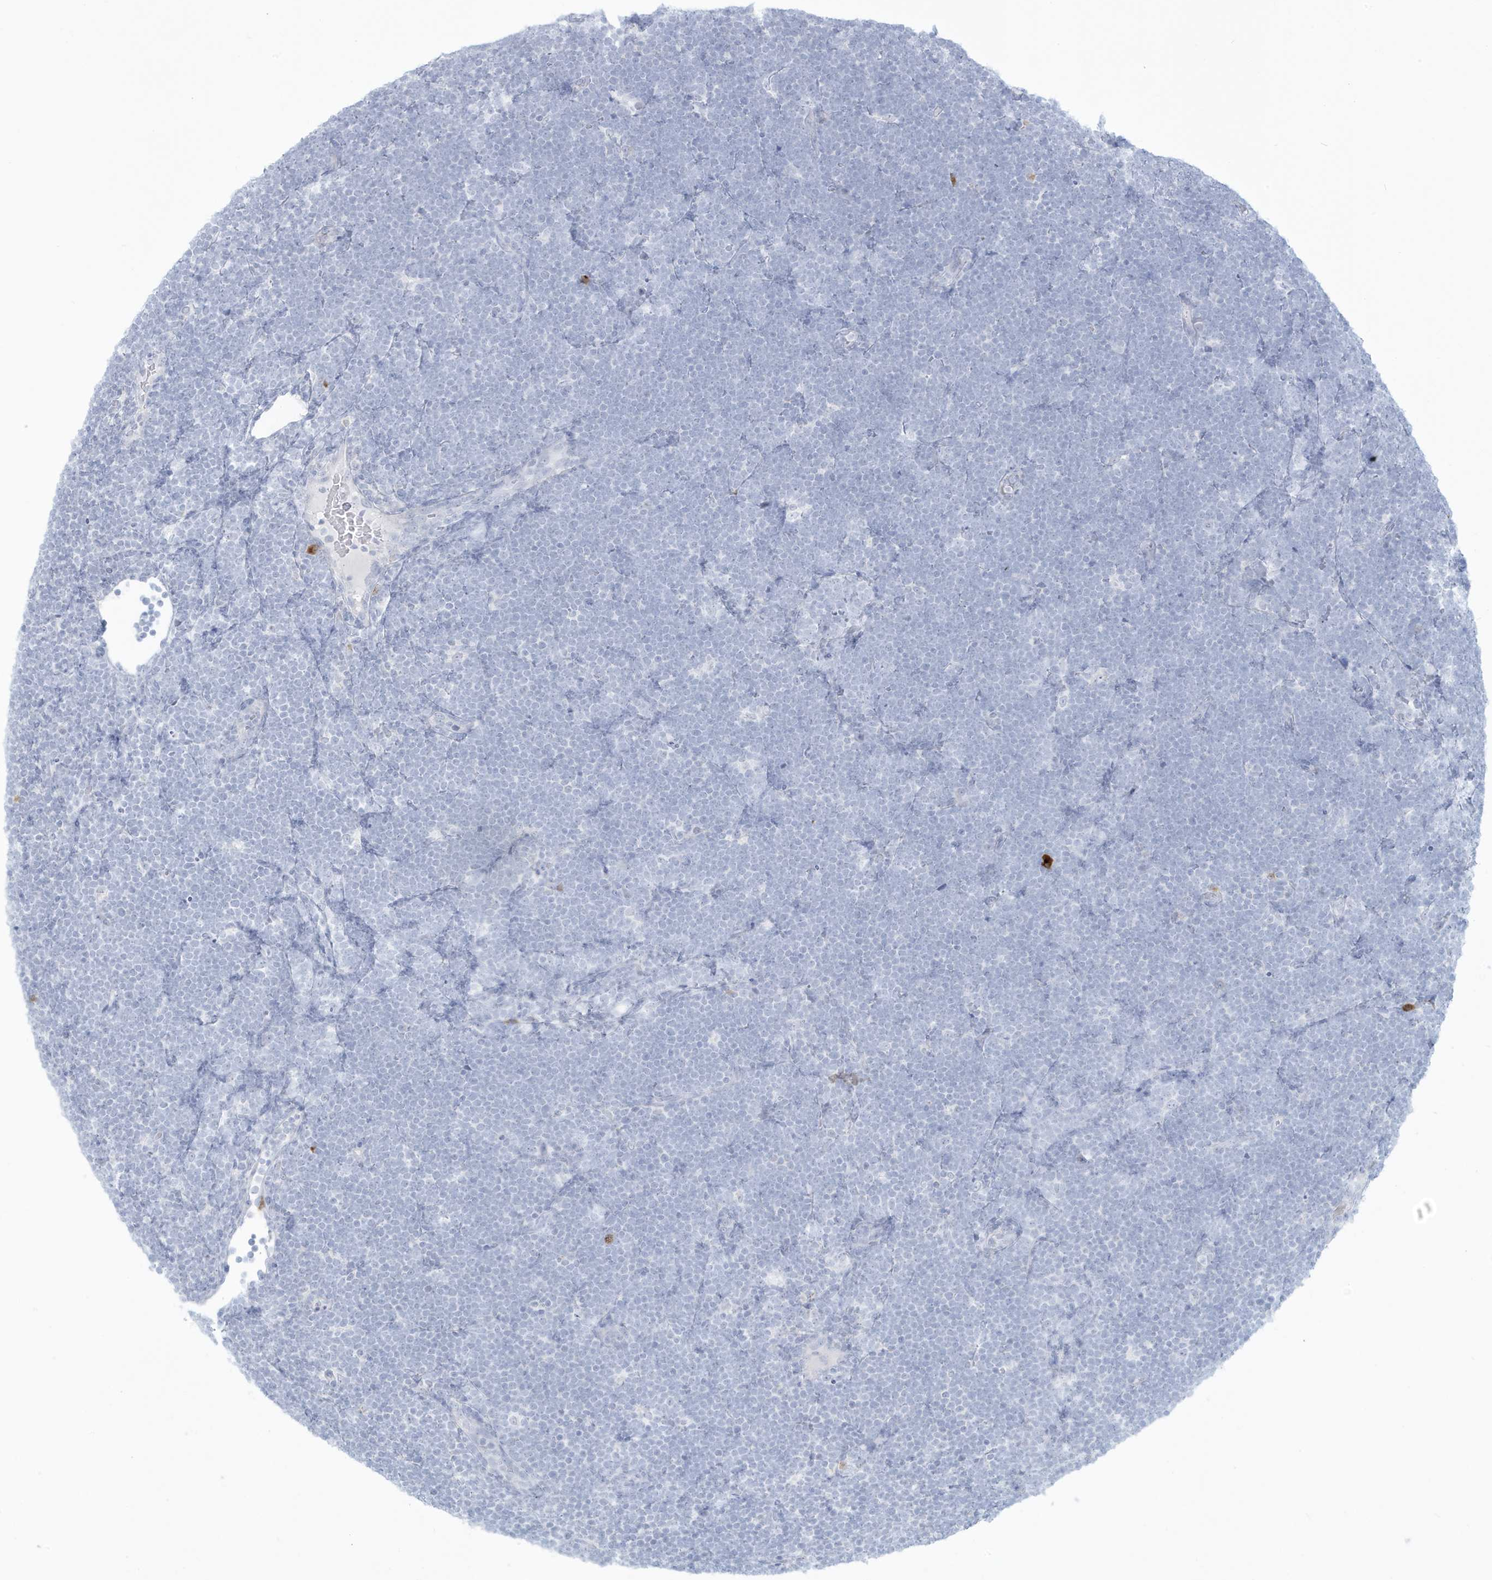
{"staining": {"intensity": "negative", "quantity": "none", "location": "none"}, "tissue": "lymphoma", "cell_type": "Tumor cells", "image_type": "cancer", "snomed": [{"axis": "morphology", "description": "Malignant lymphoma, non-Hodgkin's type, High grade"}, {"axis": "topography", "description": "Lymph node"}], "caption": "IHC photomicrograph of neoplastic tissue: human lymphoma stained with DAB (3,3'-diaminobenzidine) demonstrates no significant protein positivity in tumor cells.", "gene": "HERC6", "patient": {"sex": "male", "age": 13}}